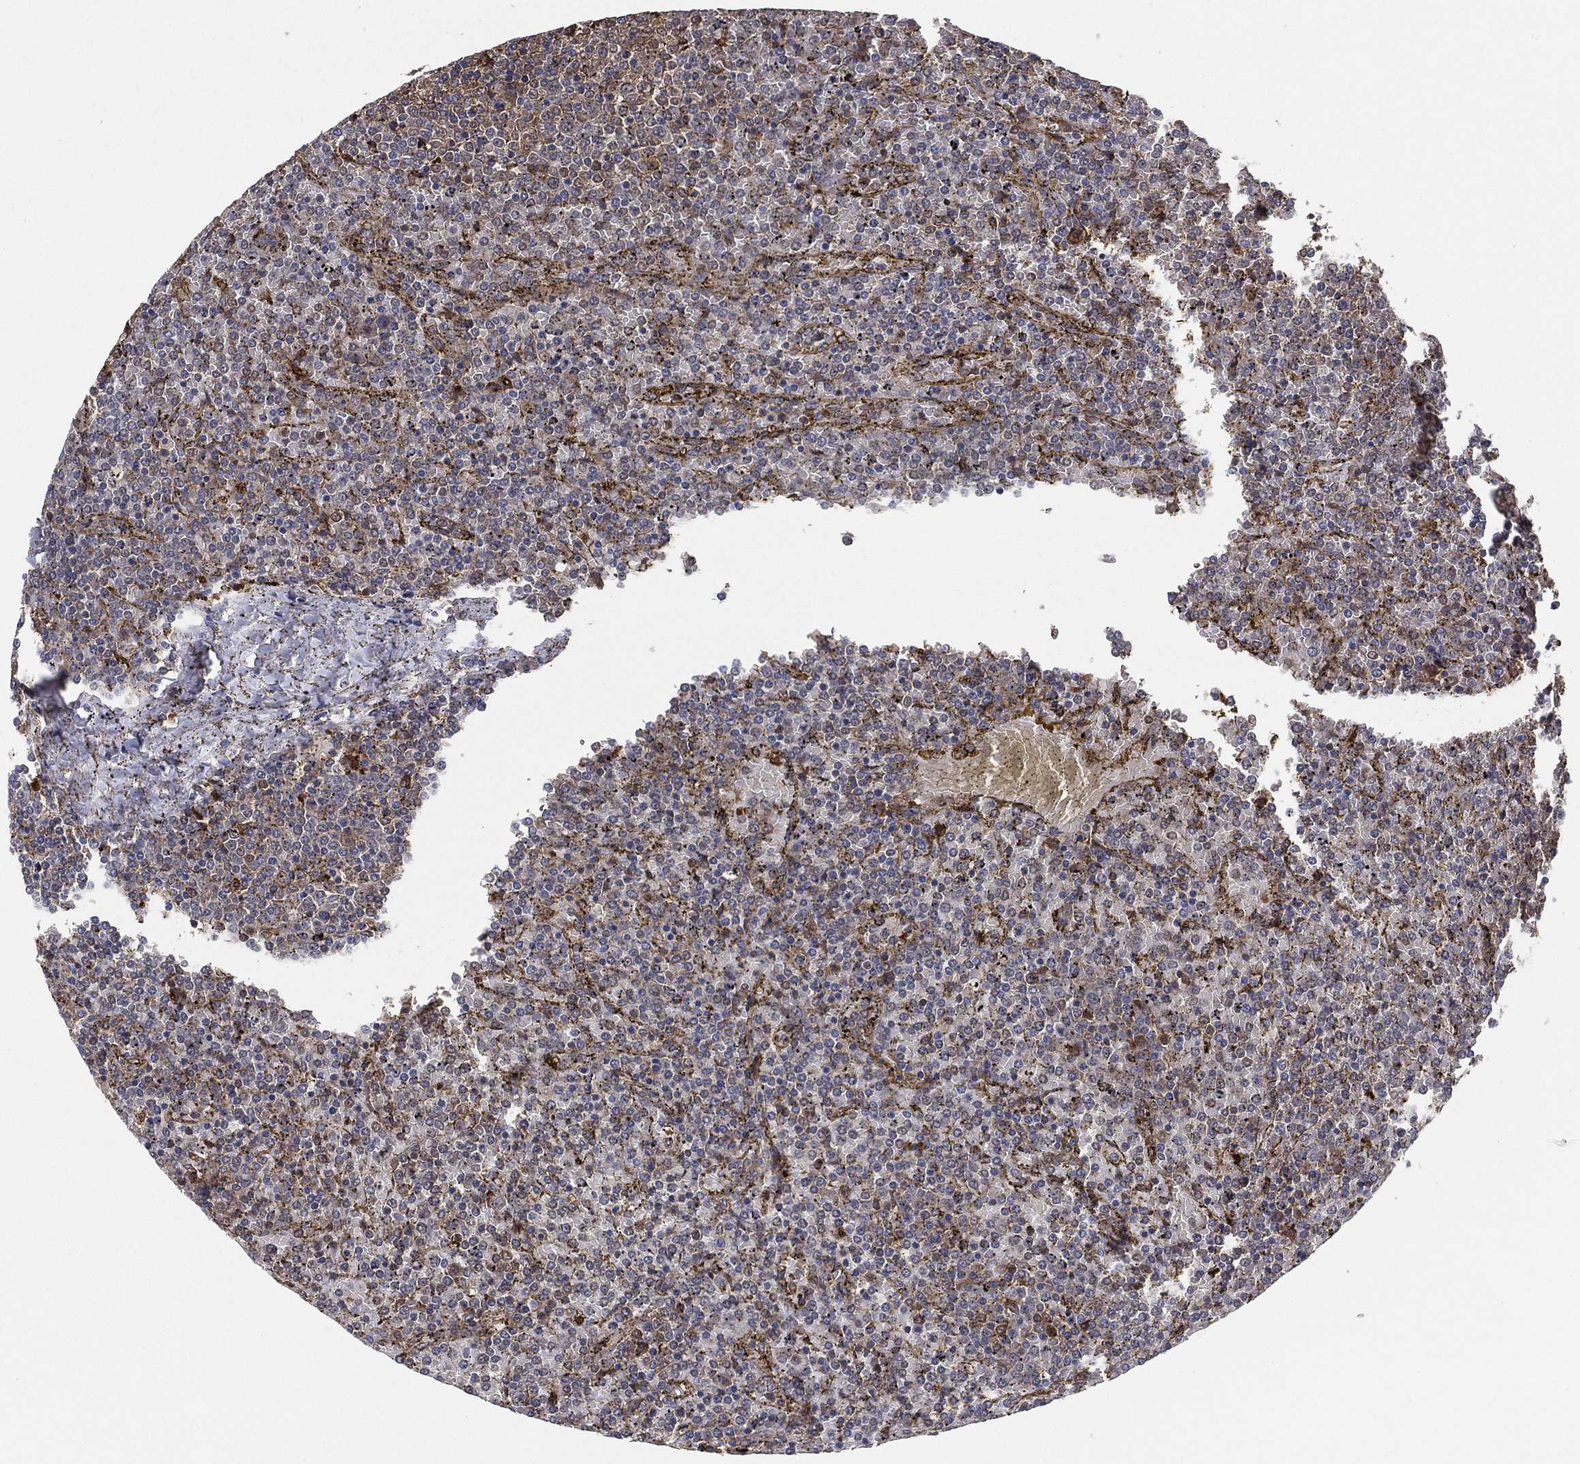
{"staining": {"intensity": "moderate", "quantity": "25%-75%", "location": "cytoplasmic/membranous"}, "tissue": "lymphoma", "cell_type": "Tumor cells", "image_type": "cancer", "snomed": [{"axis": "morphology", "description": "Malignant lymphoma, non-Hodgkin's type, Low grade"}, {"axis": "topography", "description": "Spleen"}], "caption": "DAB immunohistochemical staining of lymphoma shows moderate cytoplasmic/membranous protein expression in approximately 25%-75% of tumor cells.", "gene": "PSMG4", "patient": {"sex": "female", "age": 77}}